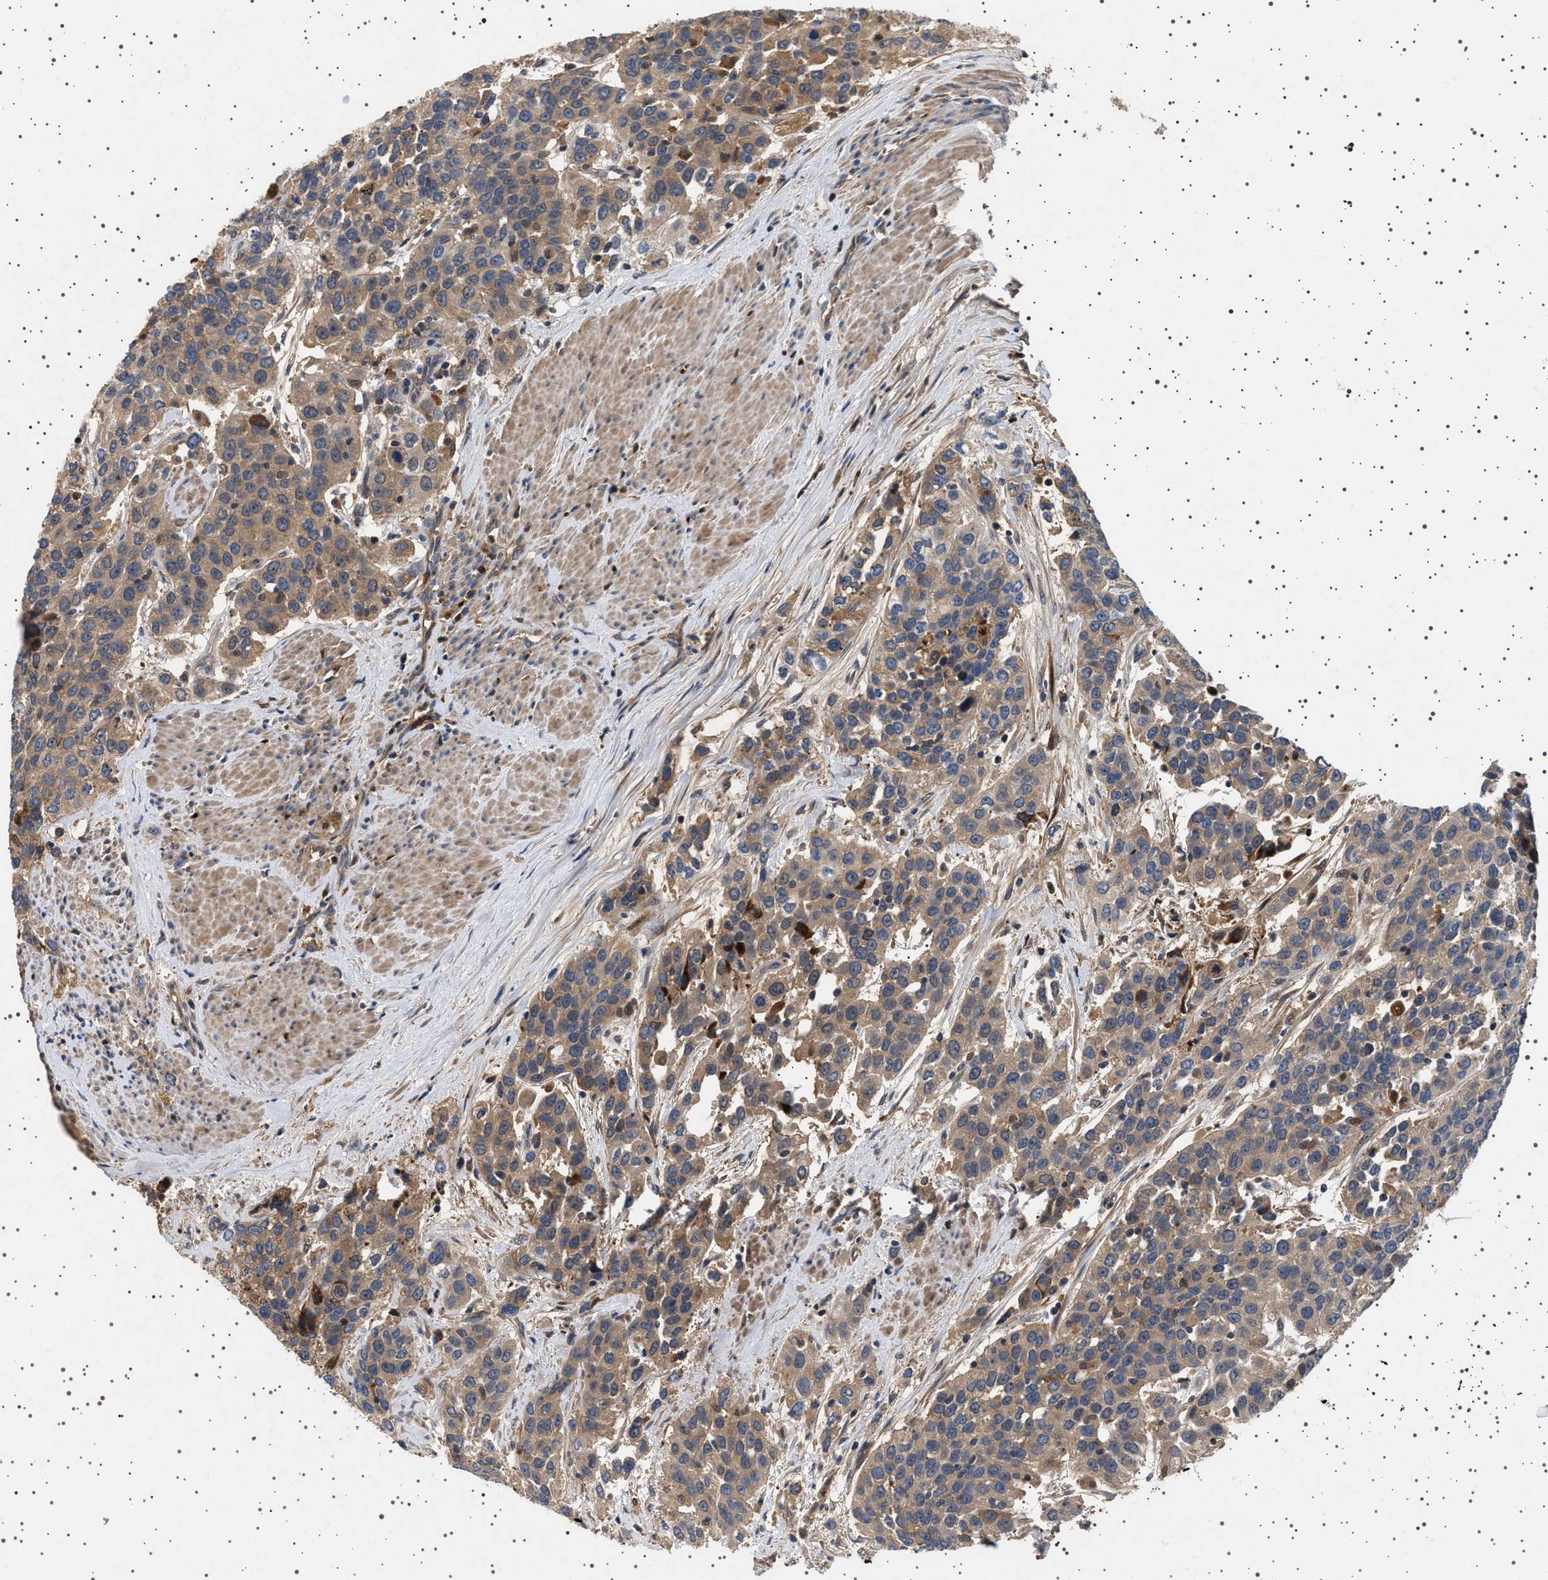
{"staining": {"intensity": "weak", "quantity": ">75%", "location": "cytoplasmic/membranous"}, "tissue": "urothelial cancer", "cell_type": "Tumor cells", "image_type": "cancer", "snomed": [{"axis": "morphology", "description": "Urothelial carcinoma, High grade"}, {"axis": "topography", "description": "Urinary bladder"}], "caption": "Immunohistochemical staining of urothelial cancer shows weak cytoplasmic/membranous protein positivity in about >75% of tumor cells. (Brightfield microscopy of DAB IHC at high magnification).", "gene": "FICD", "patient": {"sex": "female", "age": 80}}